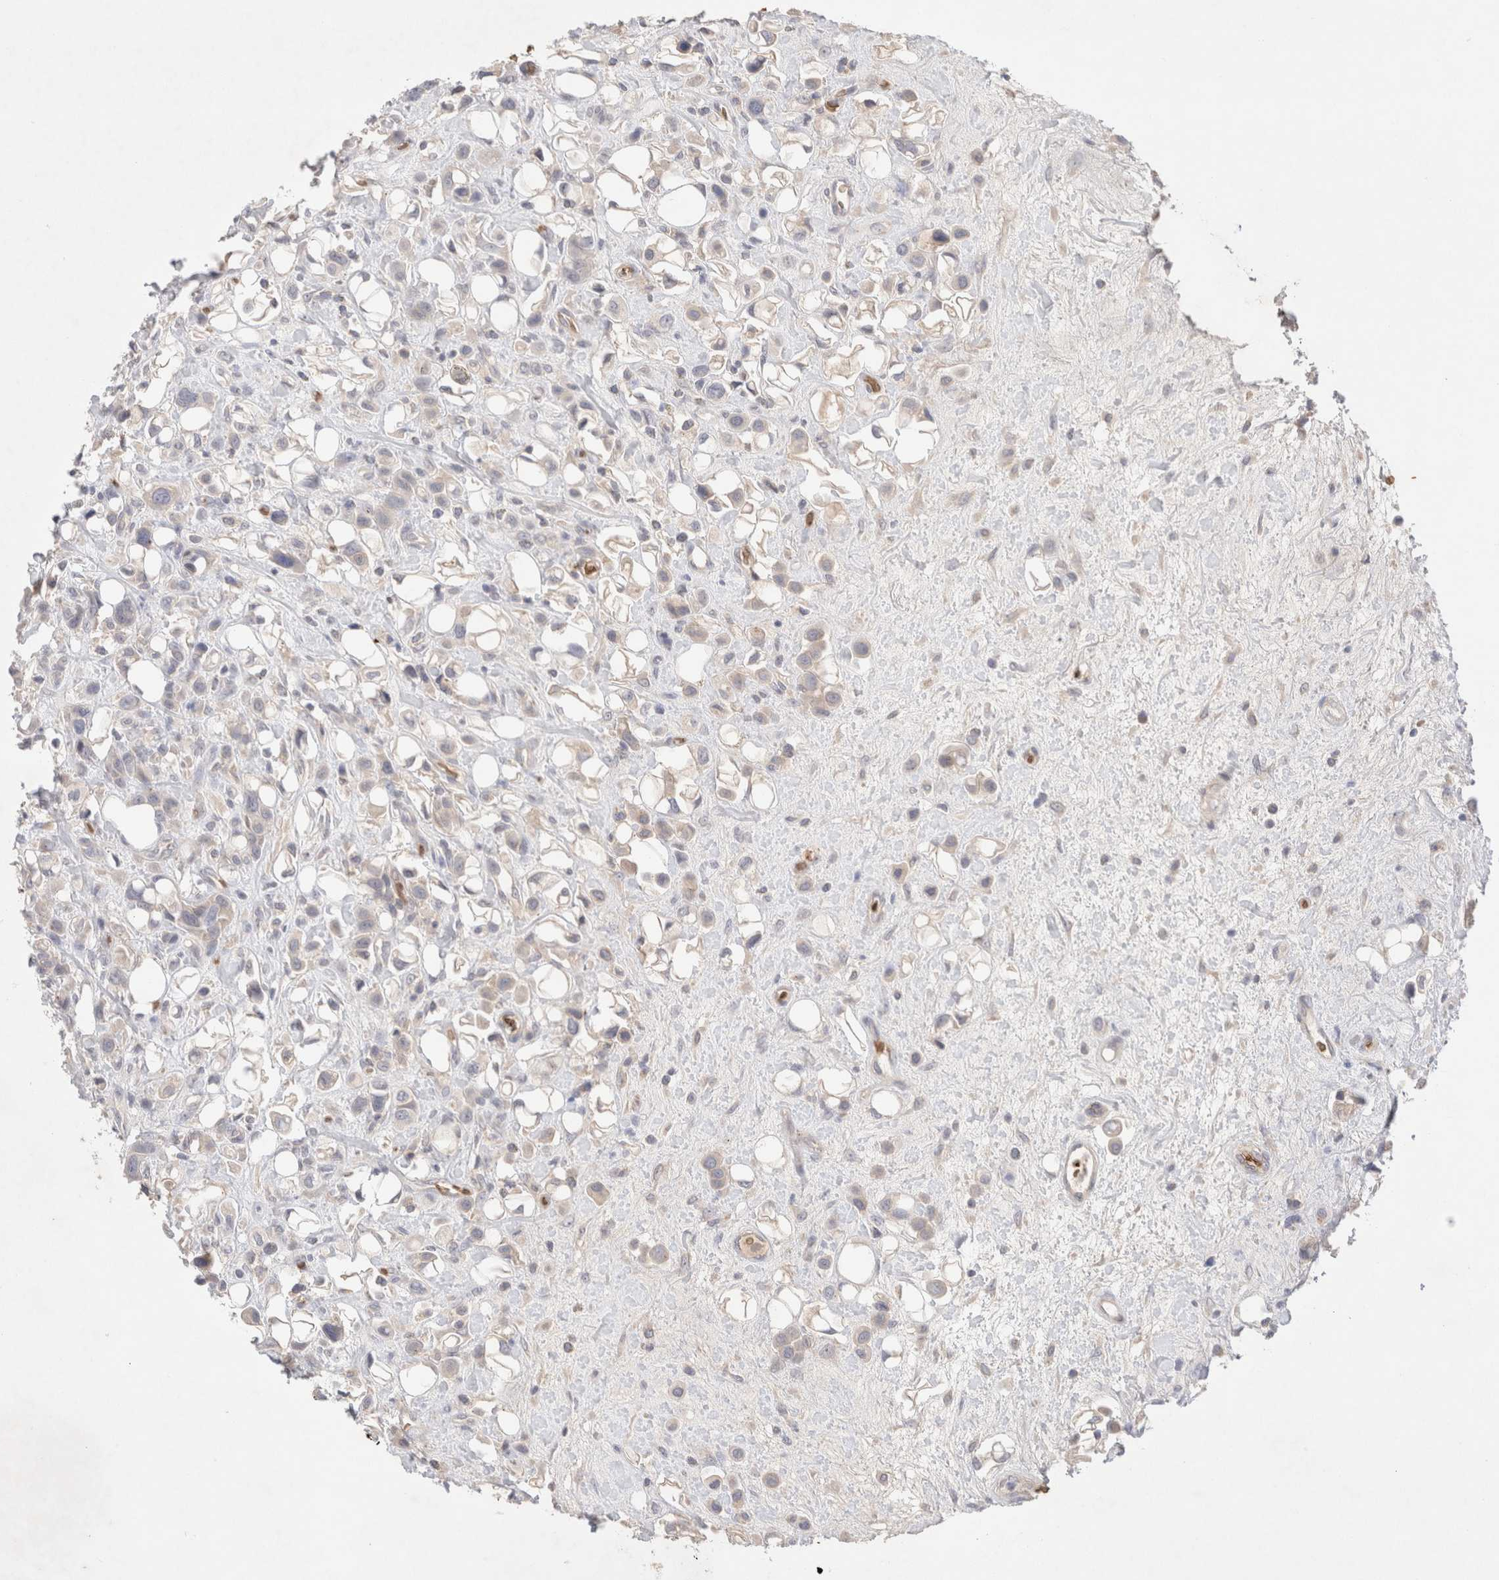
{"staining": {"intensity": "weak", "quantity": "<25%", "location": "cytoplasmic/membranous"}, "tissue": "urothelial cancer", "cell_type": "Tumor cells", "image_type": "cancer", "snomed": [{"axis": "morphology", "description": "Urothelial carcinoma, High grade"}, {"axis": "topography", "description": "Urinary bladder"}], "caption": "This histopathology image is of urothelial cancer stained with IHC to label a protein in brown with the nuclei are counter-stained blue. There is no staining in tumor cells.", "gene": "MST1", "patient": {"sex": "male", "age": 50}}